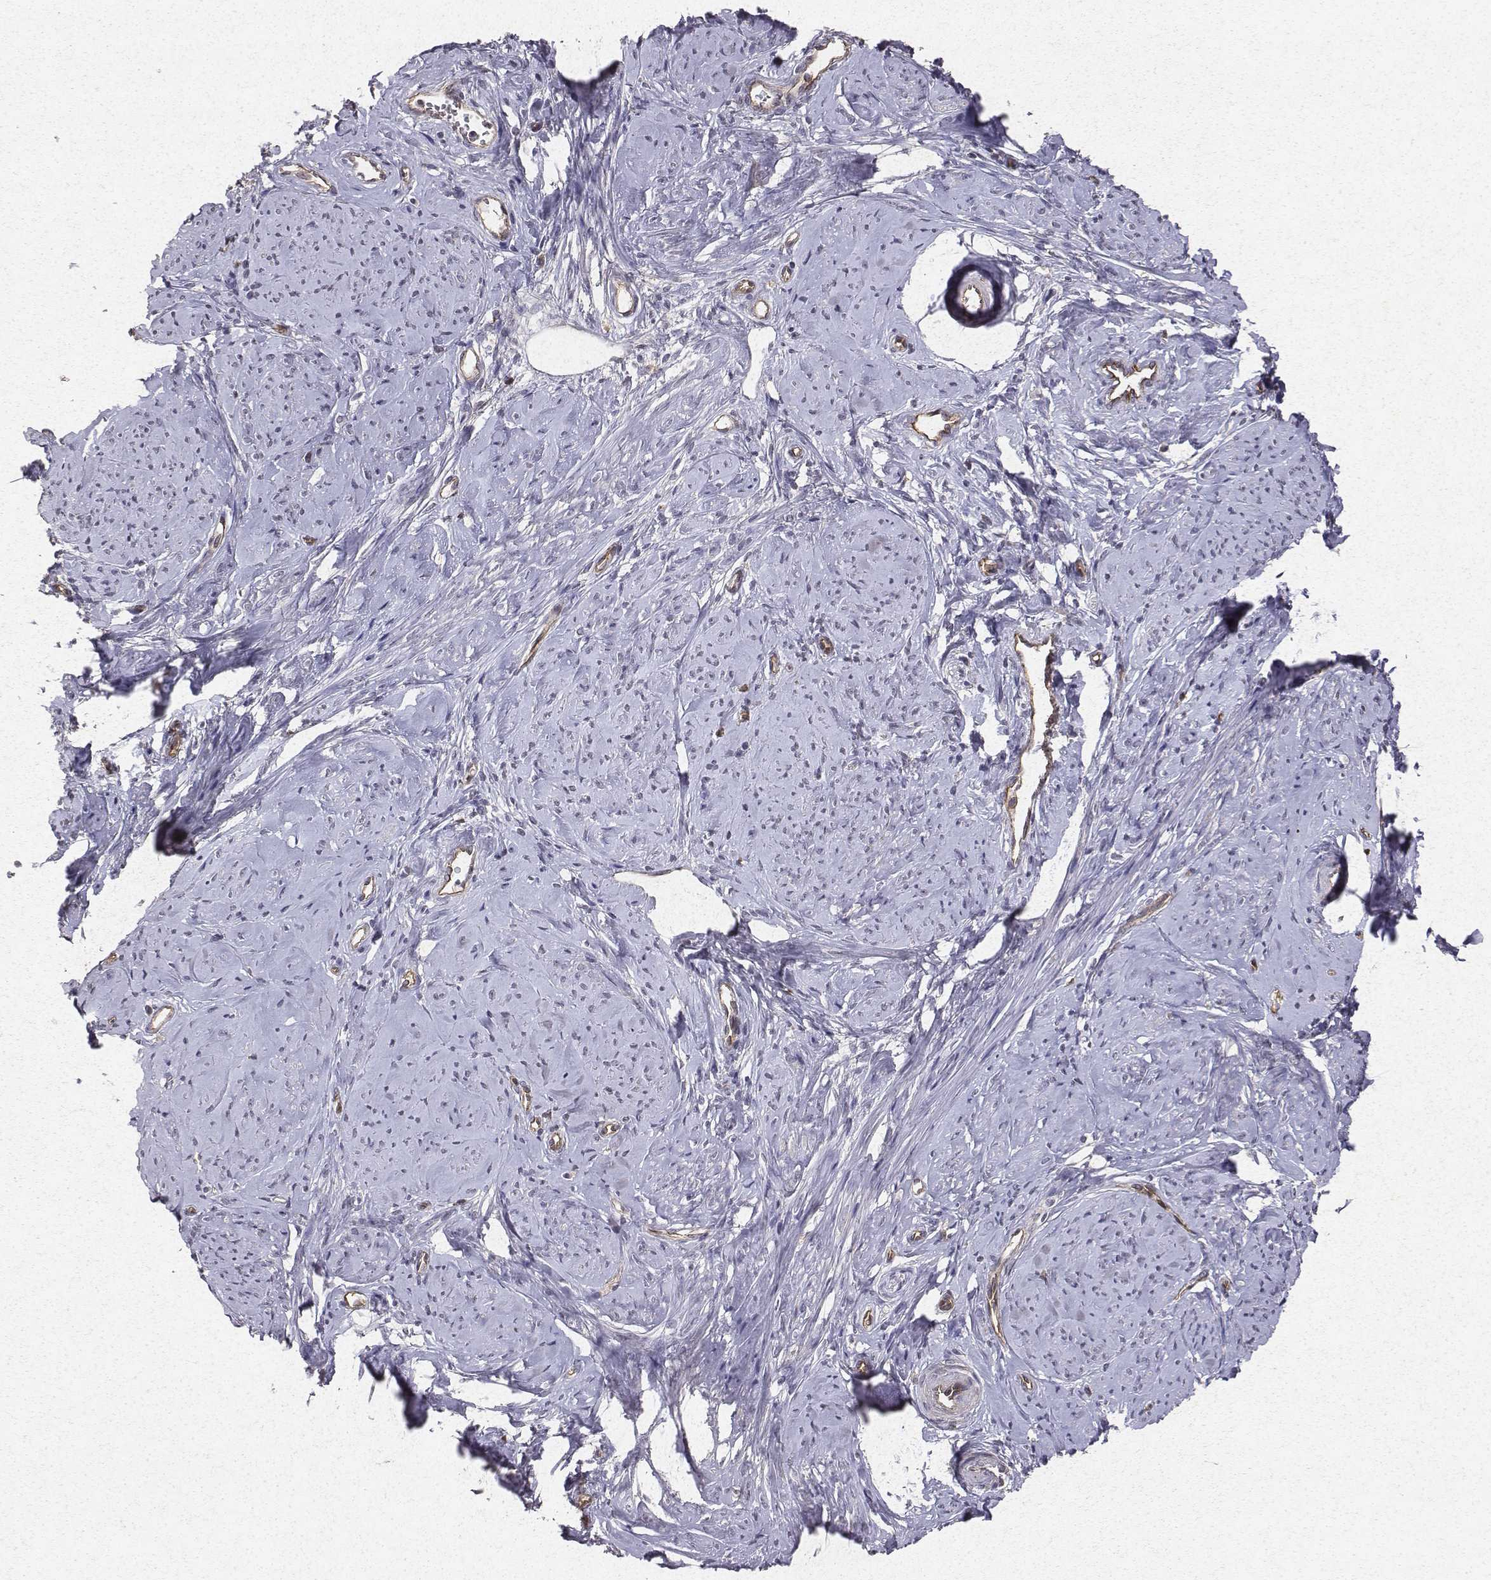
{"staining": {"intensity": "weak", "quantity": "<25%", "location": "cytoplasmic/membranous"}, "tissue": "smooth muscle", "cell_type": "Smooth muscle cells", "image_type": "normal", "snomed": [{"axis": "morphology", "description": "Normal tissue, NOS"}, {"axis": "topography", "description": "Smooth muscle"}], "caption": "Immunohistochemistry (IHC) histopathology image of unremarkable smooth muscle: human smooth muscle stained with DAB (3,3'-diaminobenzidine) demonstrates no significant protein staining in smooth muscle cells. (Immunohistochemistry, brightfield microscopy, high magnification).", "gene": "PTPRG", "patient": {"sex": "female", "age": 48}}